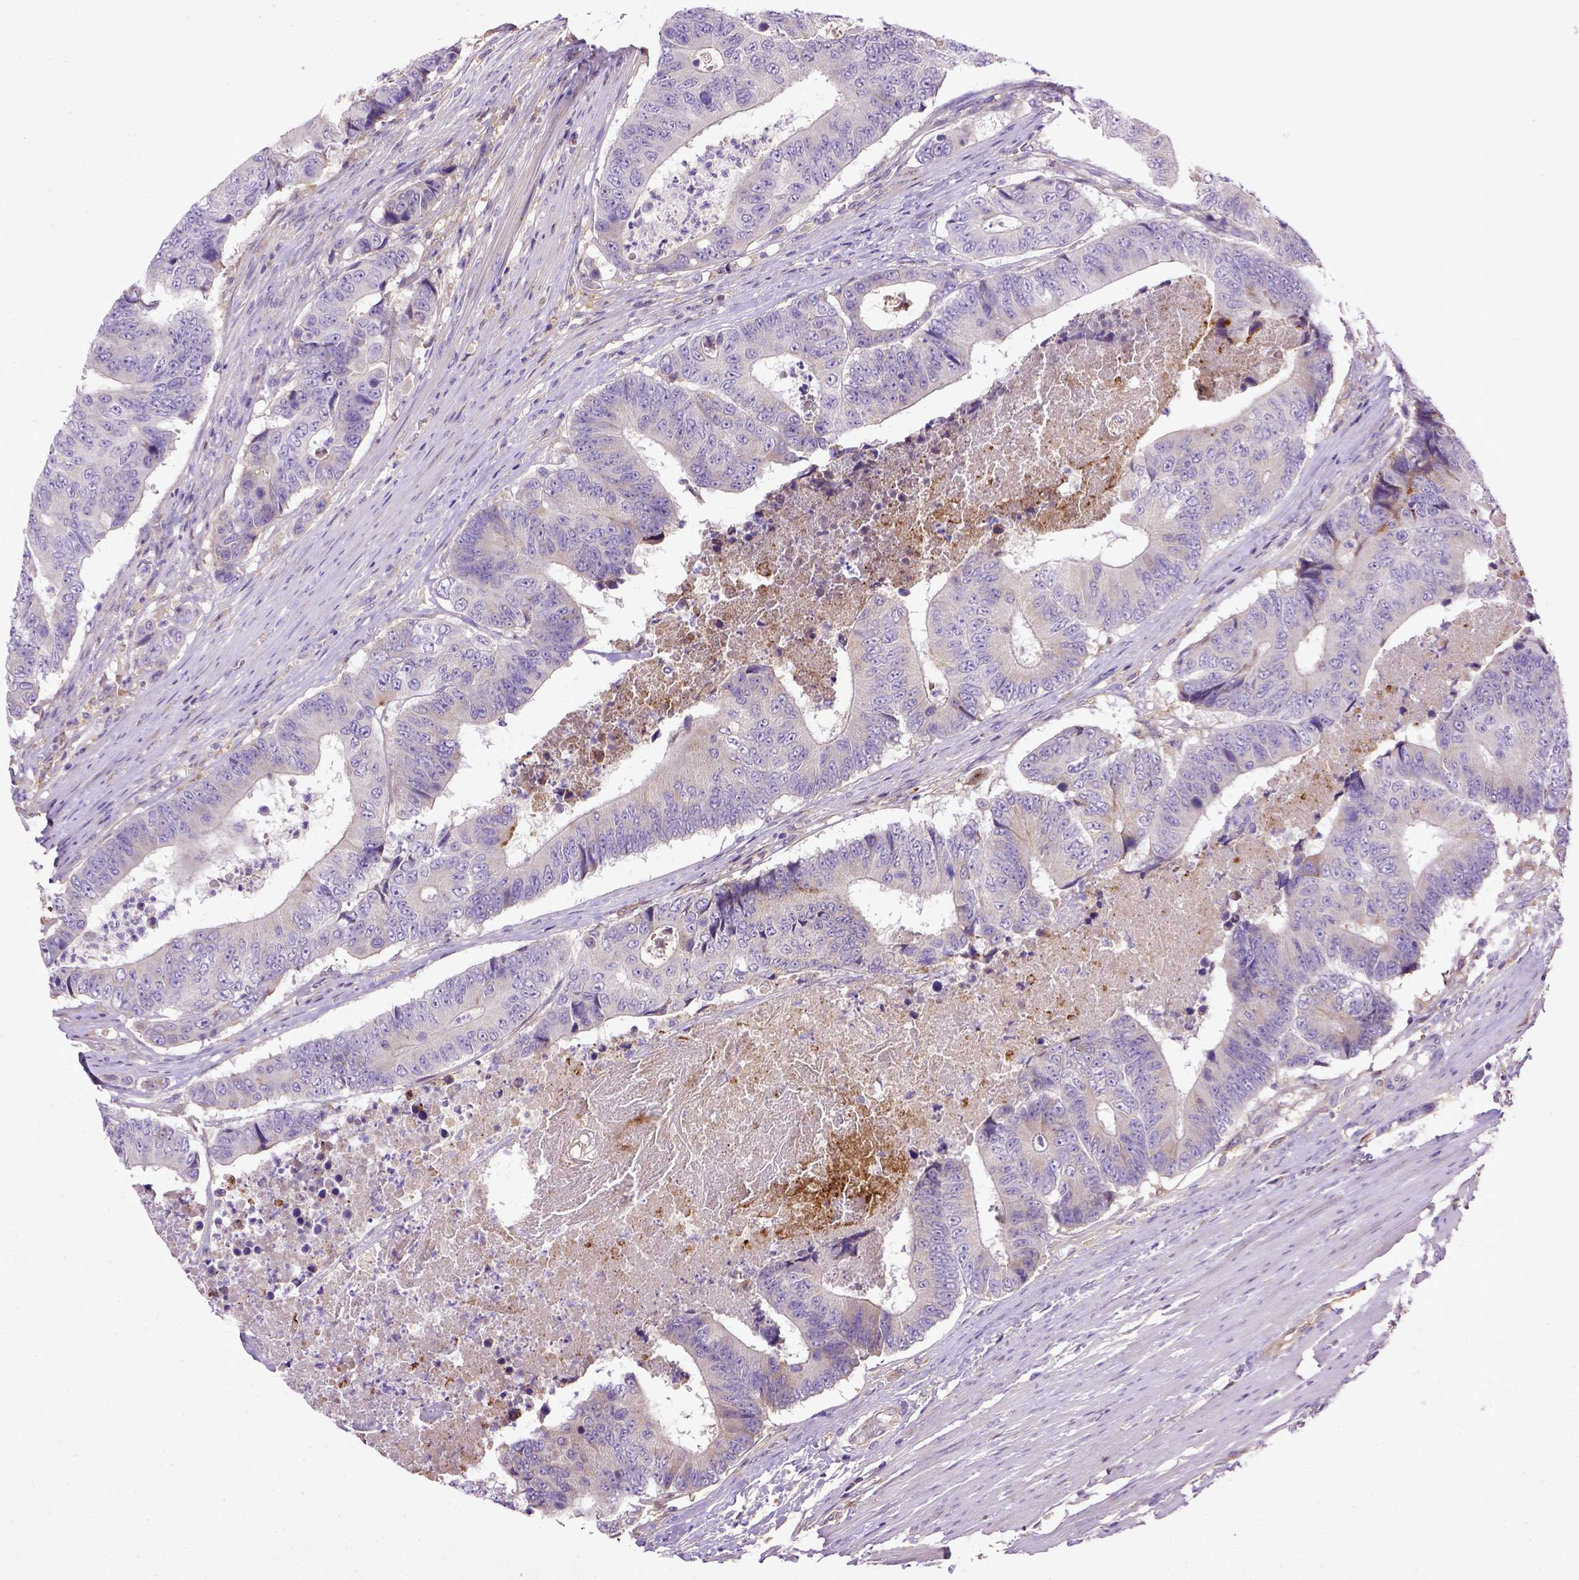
{"staining": {"intensity": "negative", "quantity": "none", "location": "none"}, "tissue": "colorectal cancer", "cell_type": "Tumor cells", "image_type": "cancer", "snomed": [{"axis": "morphology", "description": "Adenocarcinoma, NOS"}, {"axis": "topography", "description": "Colon"}], "caption": "Immunohistochemistry of adenocarcinoma (colorectal) shows no staining in tumor cells. (Stains: DAB immunohistochemistry with hematoxylin counter stain, Microscopy: brightfield microscopy at high magnification).", "gene": "DEPDC1B", "patient": {"sex": "female", "age": 48}}